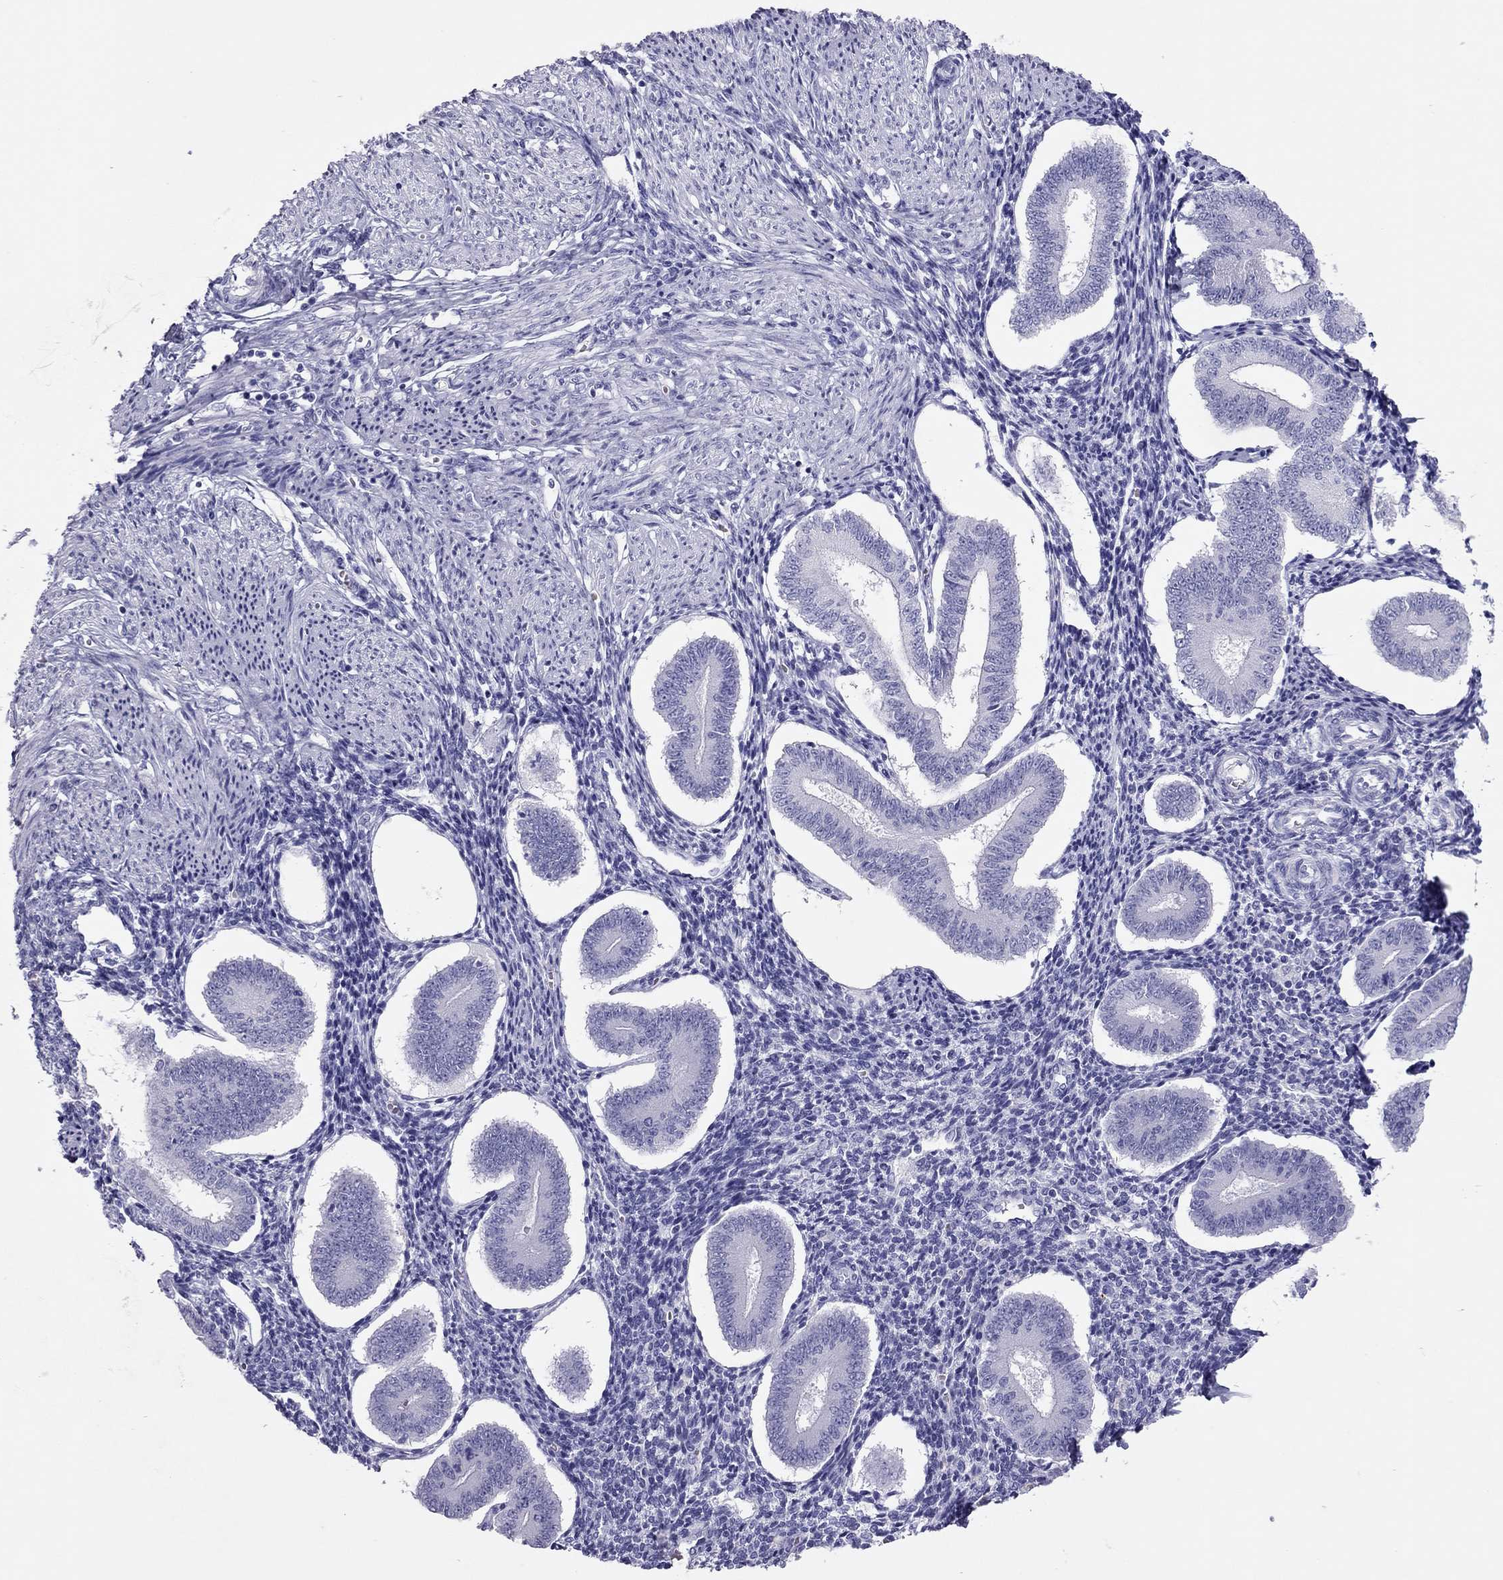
{"staining": {"intensity": "negative", "quantity": "none", "location": "none"}, "tissue": "endometrium", "cell_type": "Cells in endometrial stroma", "image_type": "normal", "snomed": [{"axis": "morphology", "description": "Normal tissue, NOS"}, {"axis": "topography", "description": "Endometrium"}], "caption": "An IHC image of normal endometrium is shown. There is no staining in cells in endometrial stroma of endometrium. Nuclei are stained in blue.", "gene": "TSHB", "patient": {"sex": "female", "age": 40}}